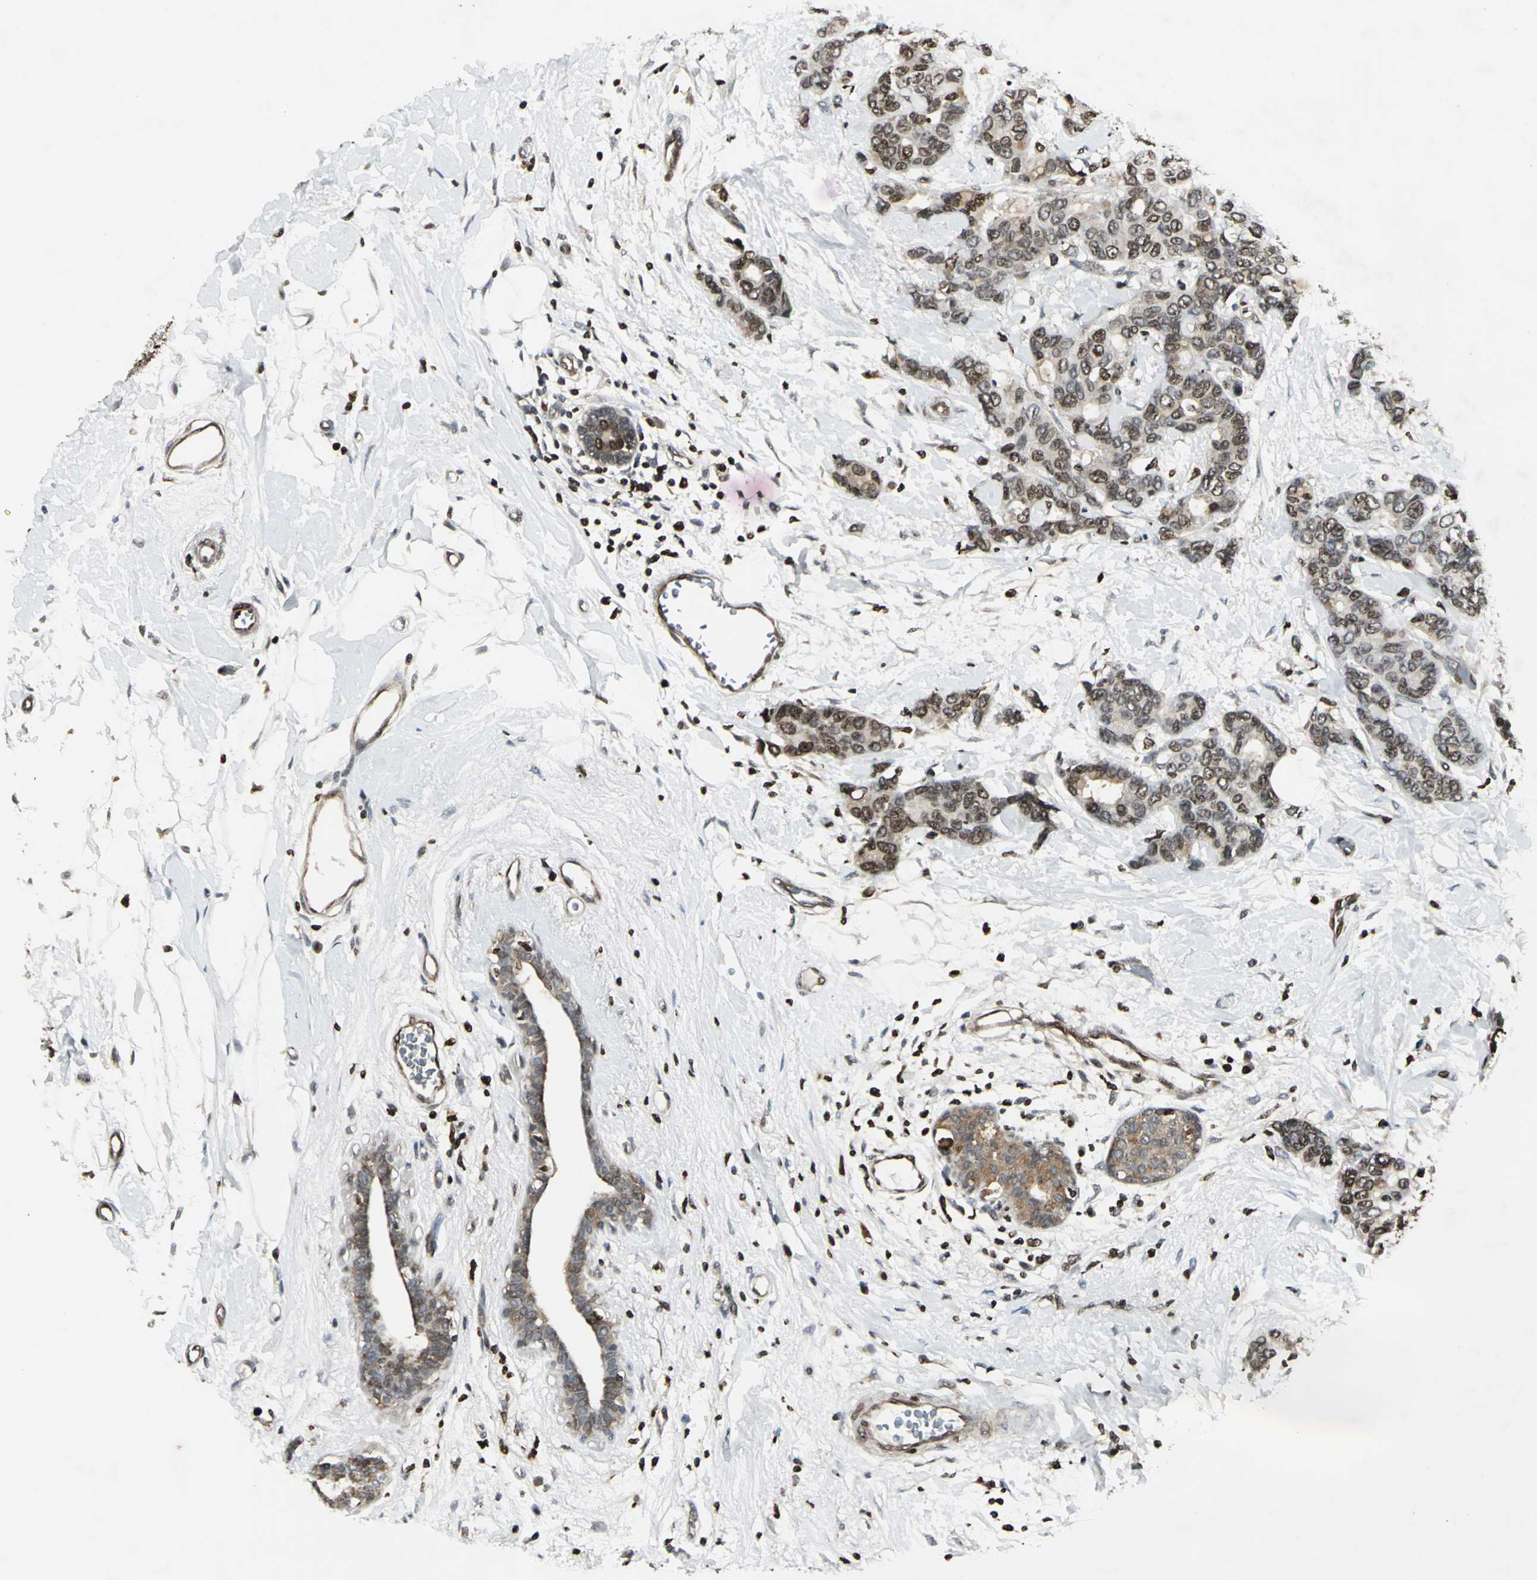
{"staining": {"intensity": "moderate", "quantity": ">75%", "location": "cytoplasmic/membranous,nuclear"}, "tissue": "breast cancer", "cell_type": "Tumor cells", "image_type": "cancer", "snomed": [{"axis": "morphology", "description": "Duct carcinoma"}, {"axis": "topography", "description": "Breast"}], "caption": "Protein staining of breast cancer (invasive ductal carcinoma) tissue exhibits moderate cytoplasmic/membranous and nuclear positivity in about >75% of tumor cells. The protein of interest is stained brown, and the nuclei are stained in blue (DAB IHC with brightfield microscopy, high magnification).", "gene": "AHR", "patient": {"sex": "female", "age": 87}}